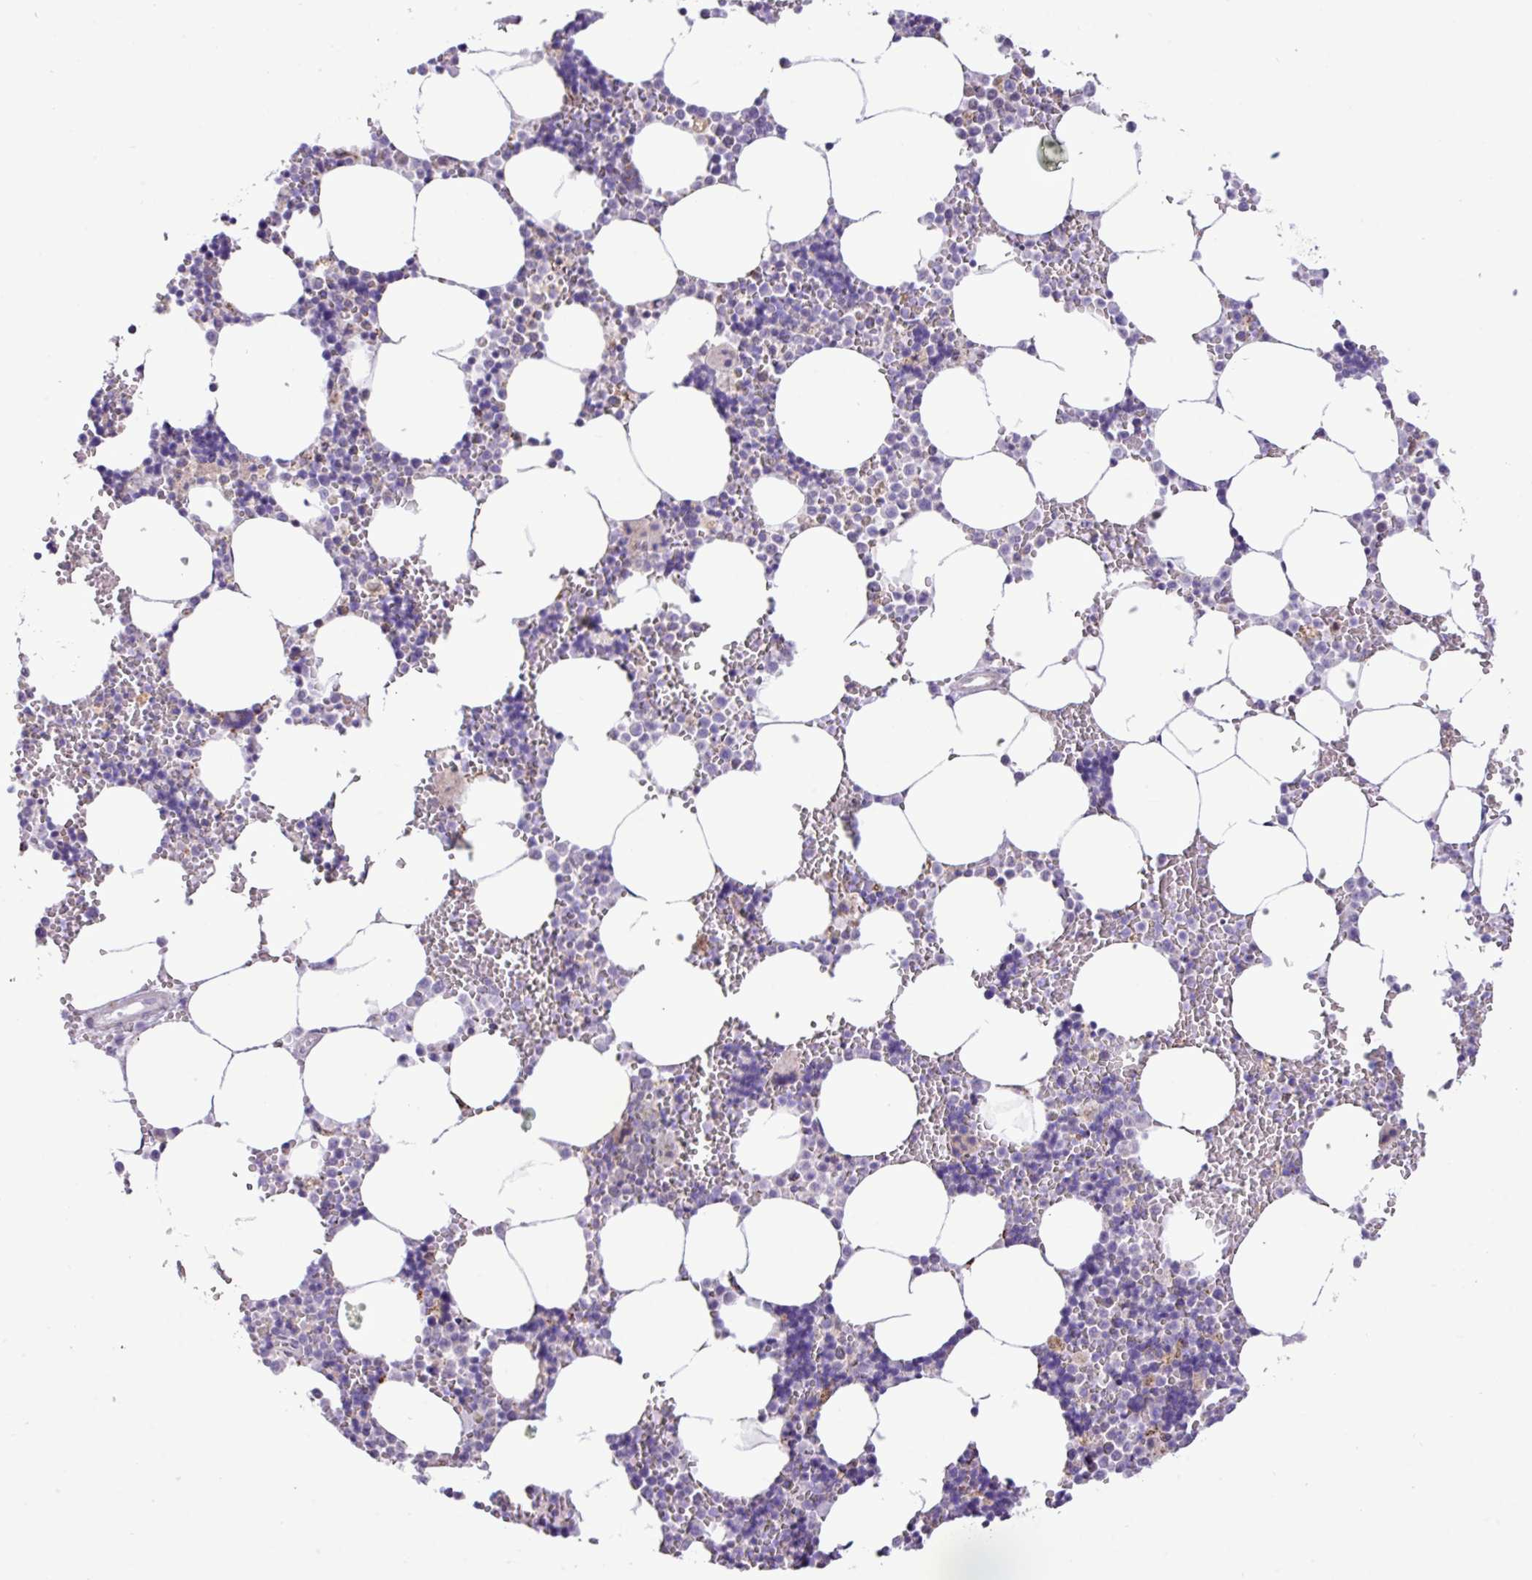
{"staining": {"intensity": "negative", "quantity": "none", "location": "none"}, "tissue": "bone marrow", "cell_type": "Hematopoietic cells", "image_type": "normal", "snomed": [{"axis": "morphology", "description": "Normal tissue, NOS"}, {"axis": "topography", "description": "Bone marrow"}], "caption": "DAB (3,3'-diaminobenzidine) immunohistochemical staining of normal bone marrow reveals no significant staining in hematopoietic cells. Nuclei are stained in blue.", "gene": "SGPP1", "patient": {"sex": "male", "age": 54}}